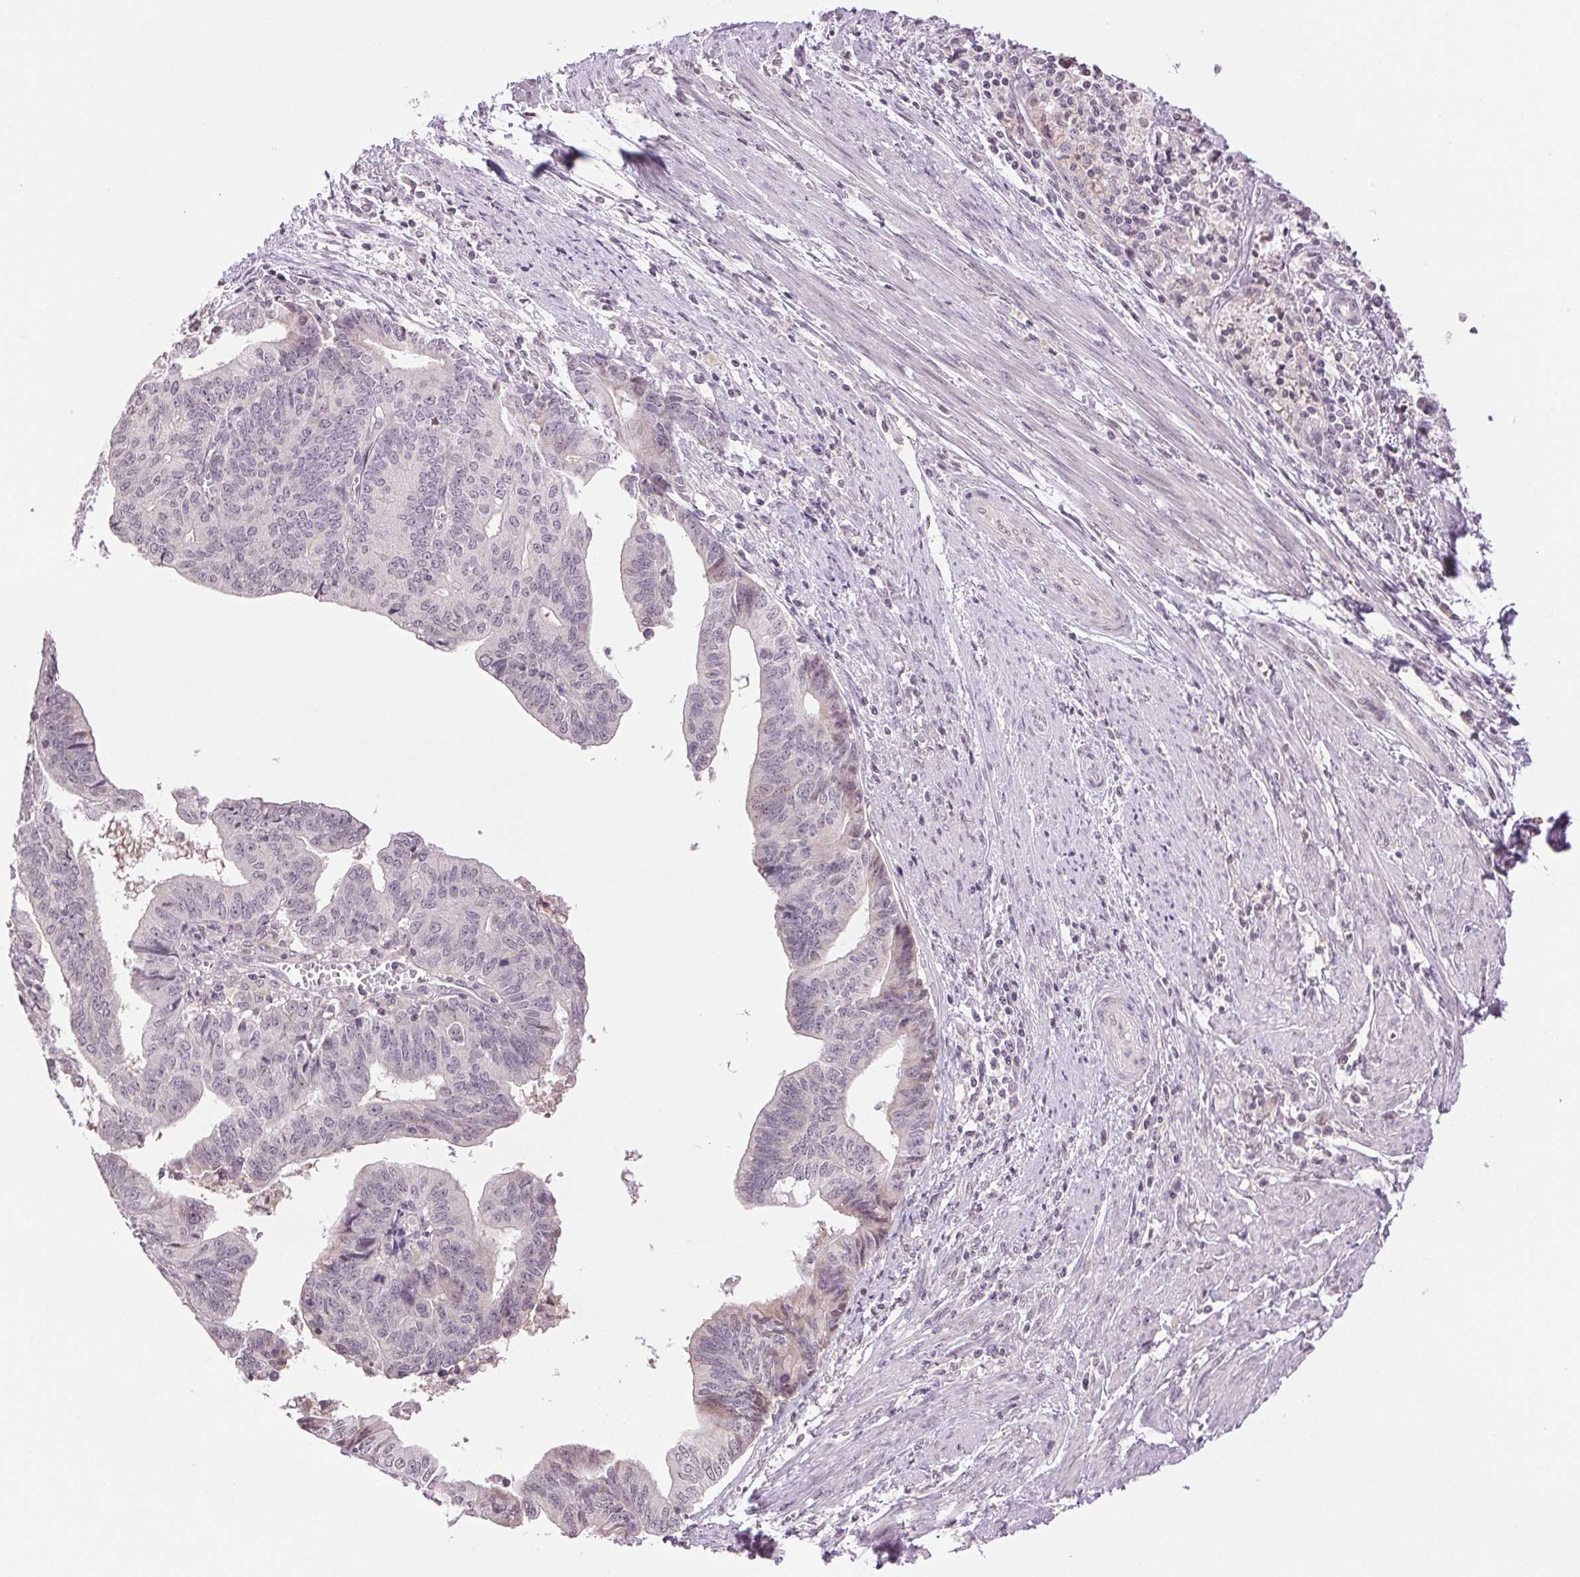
{"staining": {"intensity": "negative", "quantity": "none", "location": "none"}, "tissue": "endometrial cancer", "cell_type": "Tumor cells", "image_type": "cancer", "snomed": [{"axis": "morphology", "description": "Adenocarcinoma, NOS"}, {"axis": "topography", "description": "Endometrium"}], "caption": "High power microscopy photomicrograph of an immunohistochemistry (IHC) photomicrograph of endometrial adenocarcinoma, revealing no significant positivity in tumor cells. The staining was performed using DAB (3,3'-diaminobenzidine) to visualize the protein expression in brown, while the nuclei were stained in blue with hematoxylin (Magnification: 20x).", "gene": "TNNT3", "patient": {"sex": "female", "age": 65}}